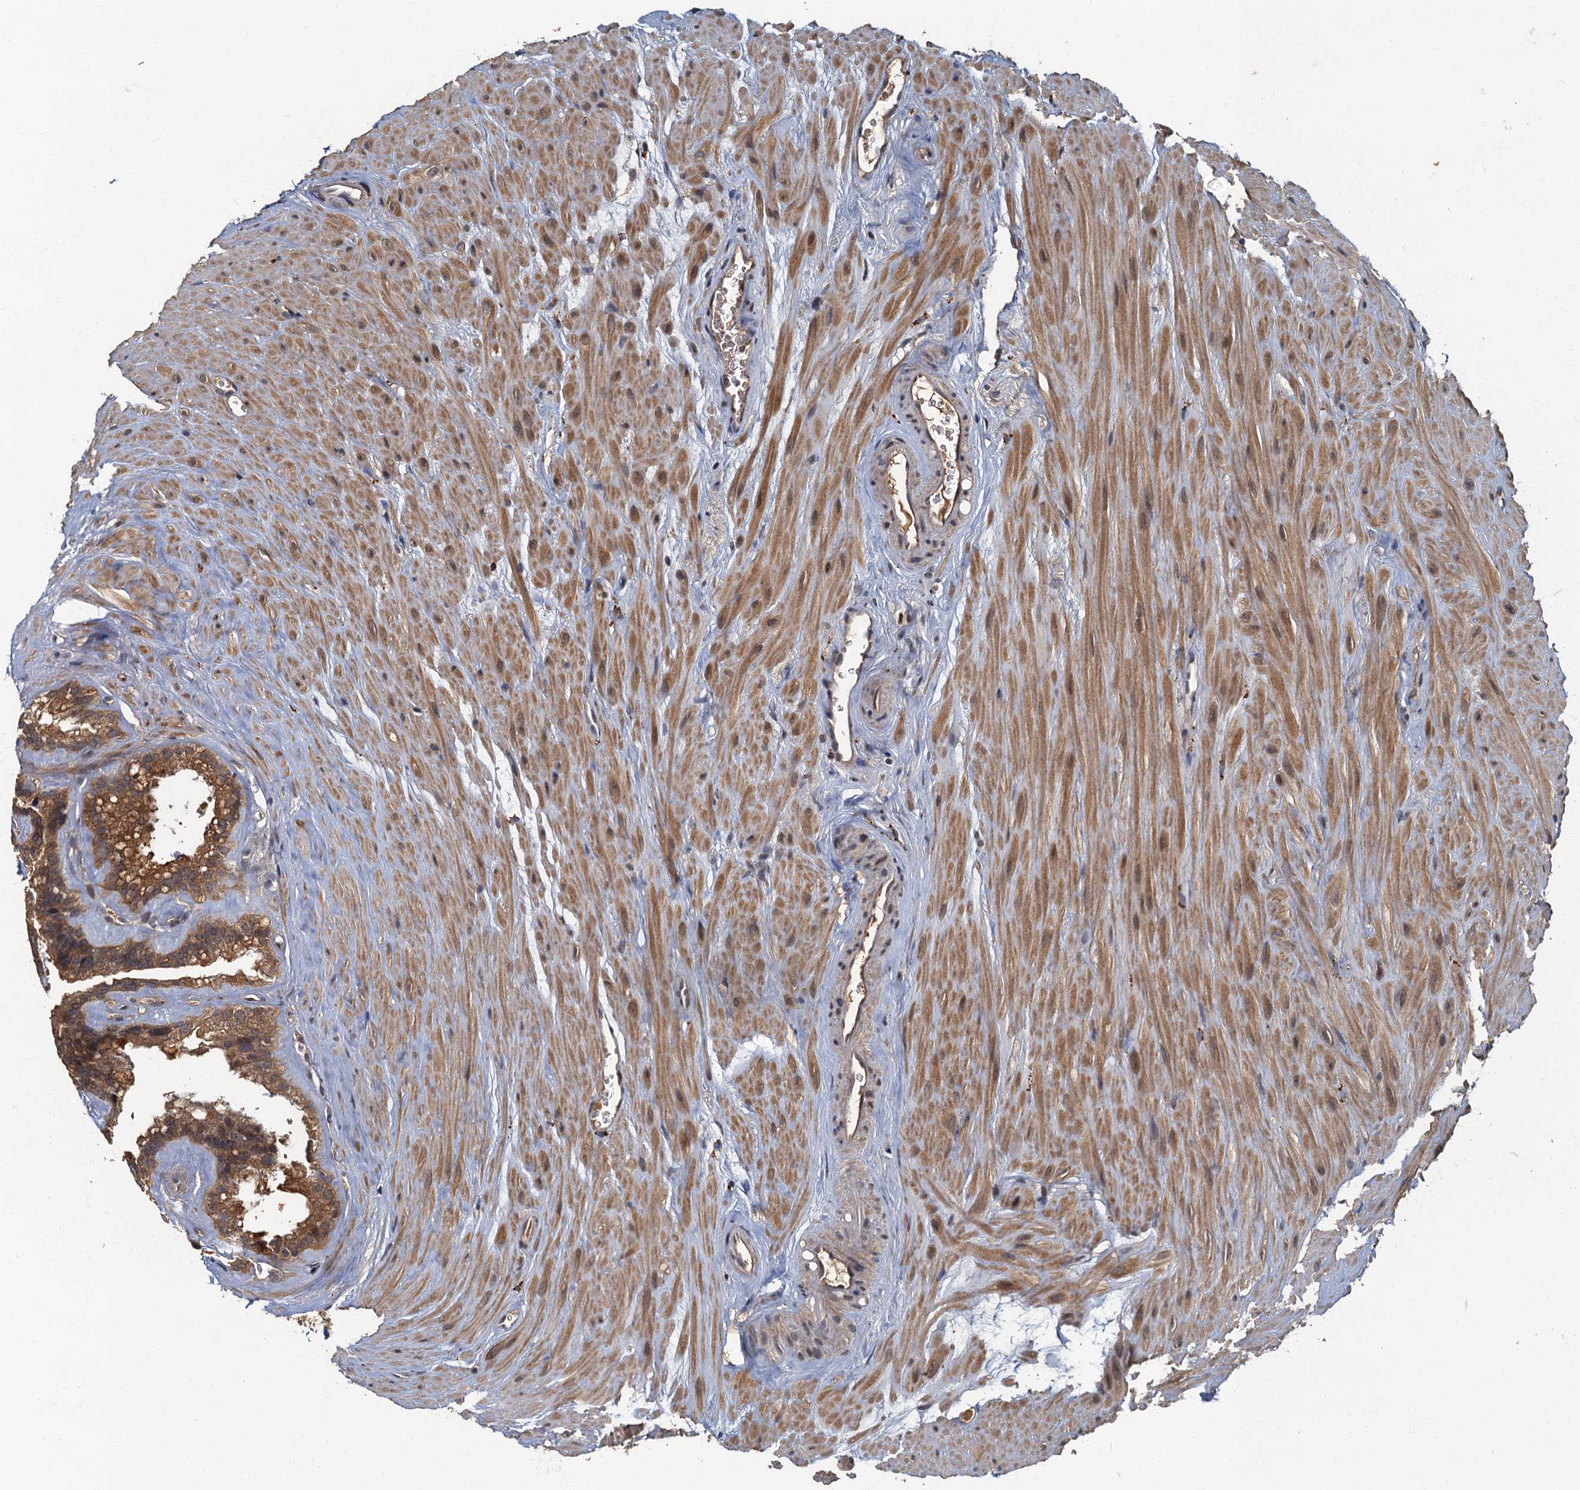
{"staining": {"intensity": "strong", "quantity": ">75%", "location": "cytoplasmic/membranous"}, "tissue": "seminal vesicle", "cell_type": "Glandular cells", "image_type": "normal", "snomed": [{"axis": "morphology", "description": "Normal tissue, NOS"}, {"axis": "topography", "description": "Prostate"}, {"axis": "topography", "description": "Seminal veicle"}], "caption": "DAB immunohistochemical staining of benign human seminal vesicle shows strong cytoplasmic/membranous protein positivity in about >75% of glandular cells.", "gene": "WDCP", "patient": {"sex": "male", "age": 59}}